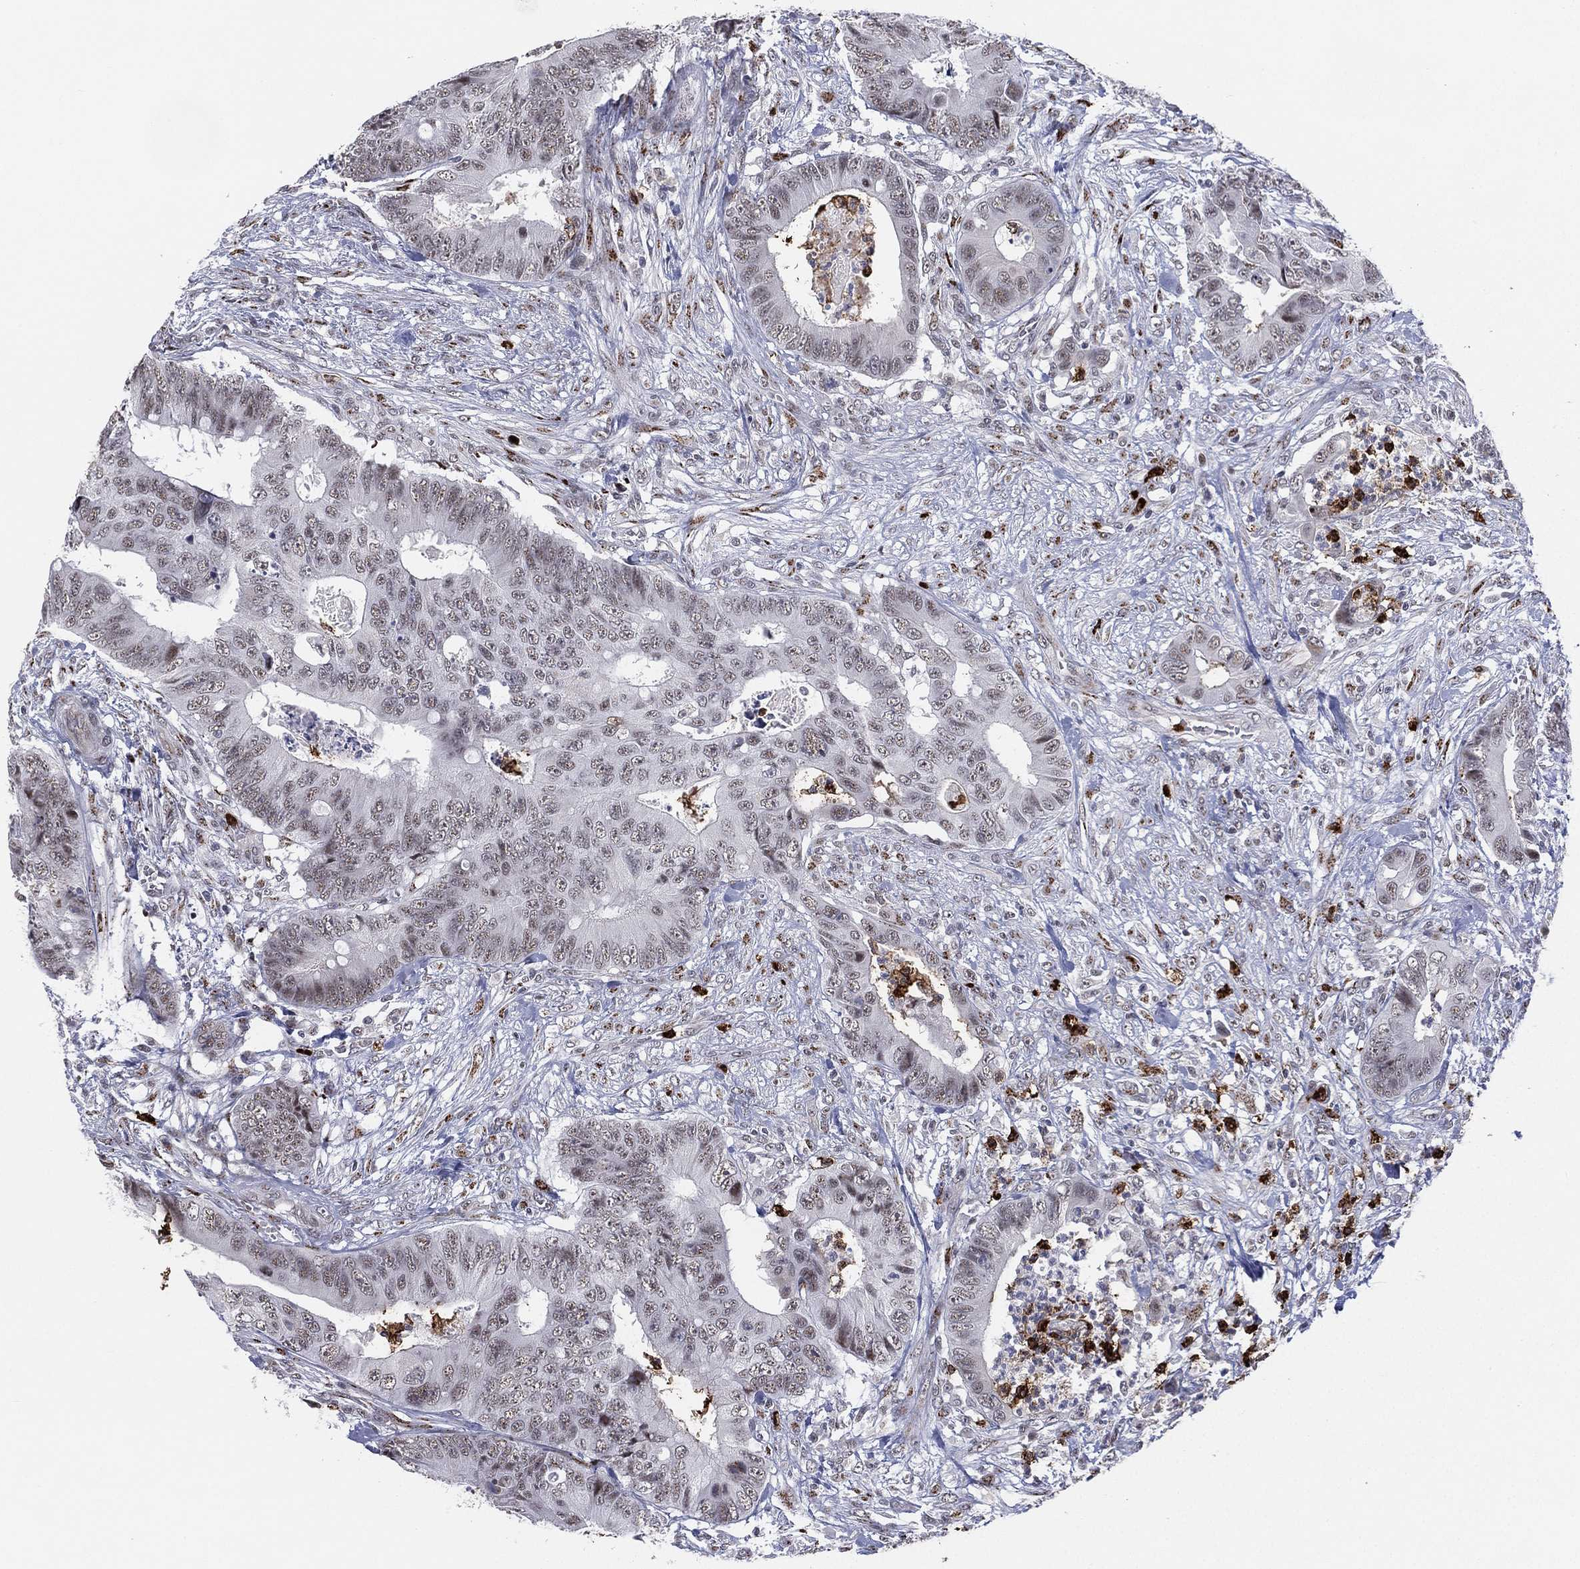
{"staining": {"intensity": "negative", "quantity": "none", "location": "none"}, "tissue": "colorectal cancer", "cell_type": "Tumor cells", "image_type": "cancer", "snomed": [{"axis": "morphology", "description": "Adenocarcinoma, NOS"}, {"axis": "topography", "description": "Colon"}], "caption": "This is an immunohistochemistry image of colorectal adenocarcinoma. There is no staining in tumor cells.", "gene": "CD177", "patient": {"sex": "male", "age": 84}}